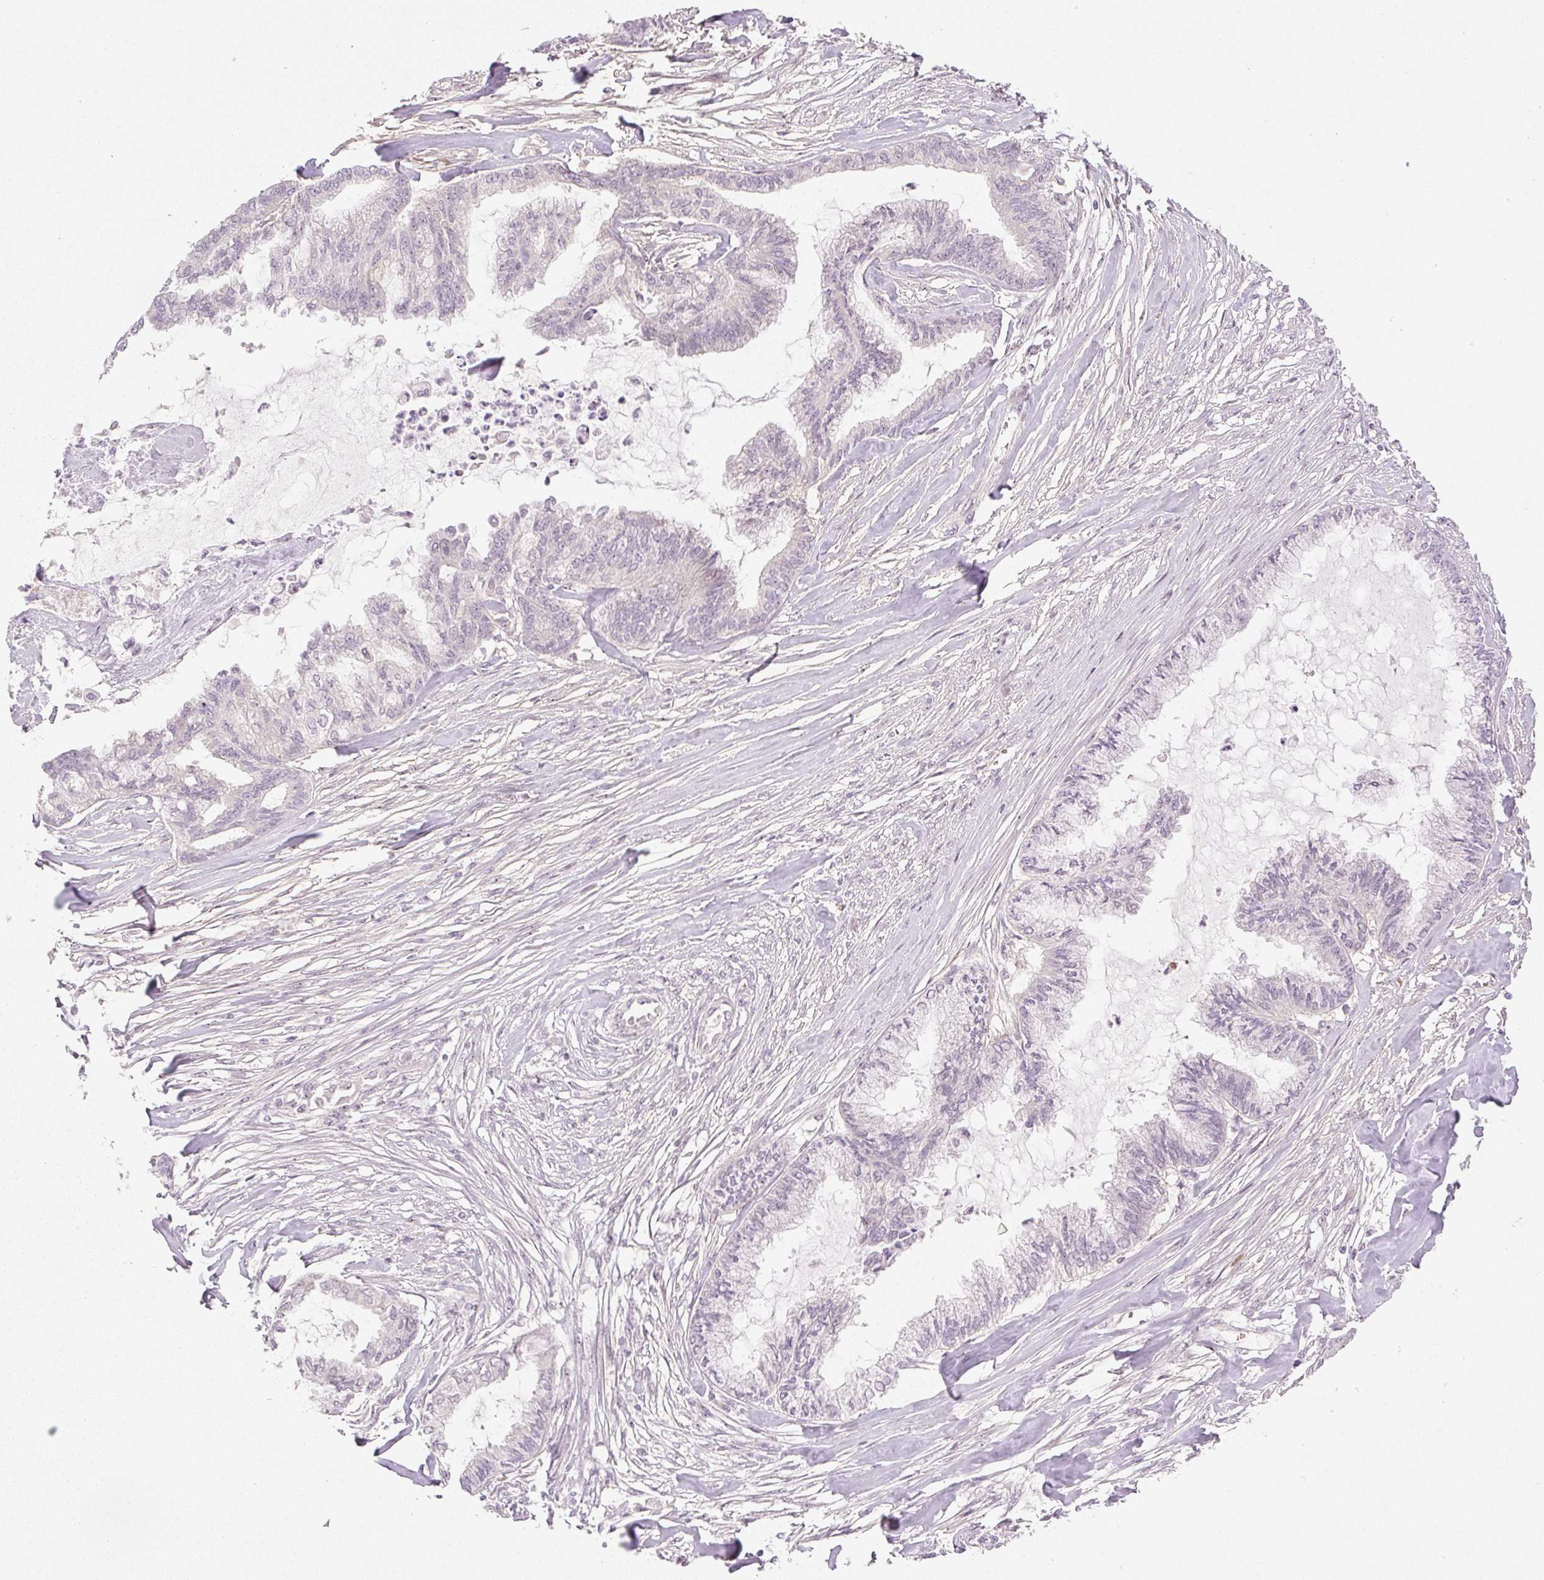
{"staining": {"intensity": "negative", "quantity": "none", "location": "none"}, "tissue": "endometrial cancer", "cell_type": "Tumor cells", "image_type": "cancer", "snomed": [{"axis": "morphology", "description": "Adenocarcinoma, NOS"}, {"axis": "topography", "description": "Endometrium"}], "caption": "Photomicrograph shows no protein staining in tumor cells of endometrial cancer (adenocarcinoma) tissue. (Immunohistochemistry, brightfield microscopy, high magnification).", "gene": "AAR2", "patient": {"sex": "female", "age": 86}}